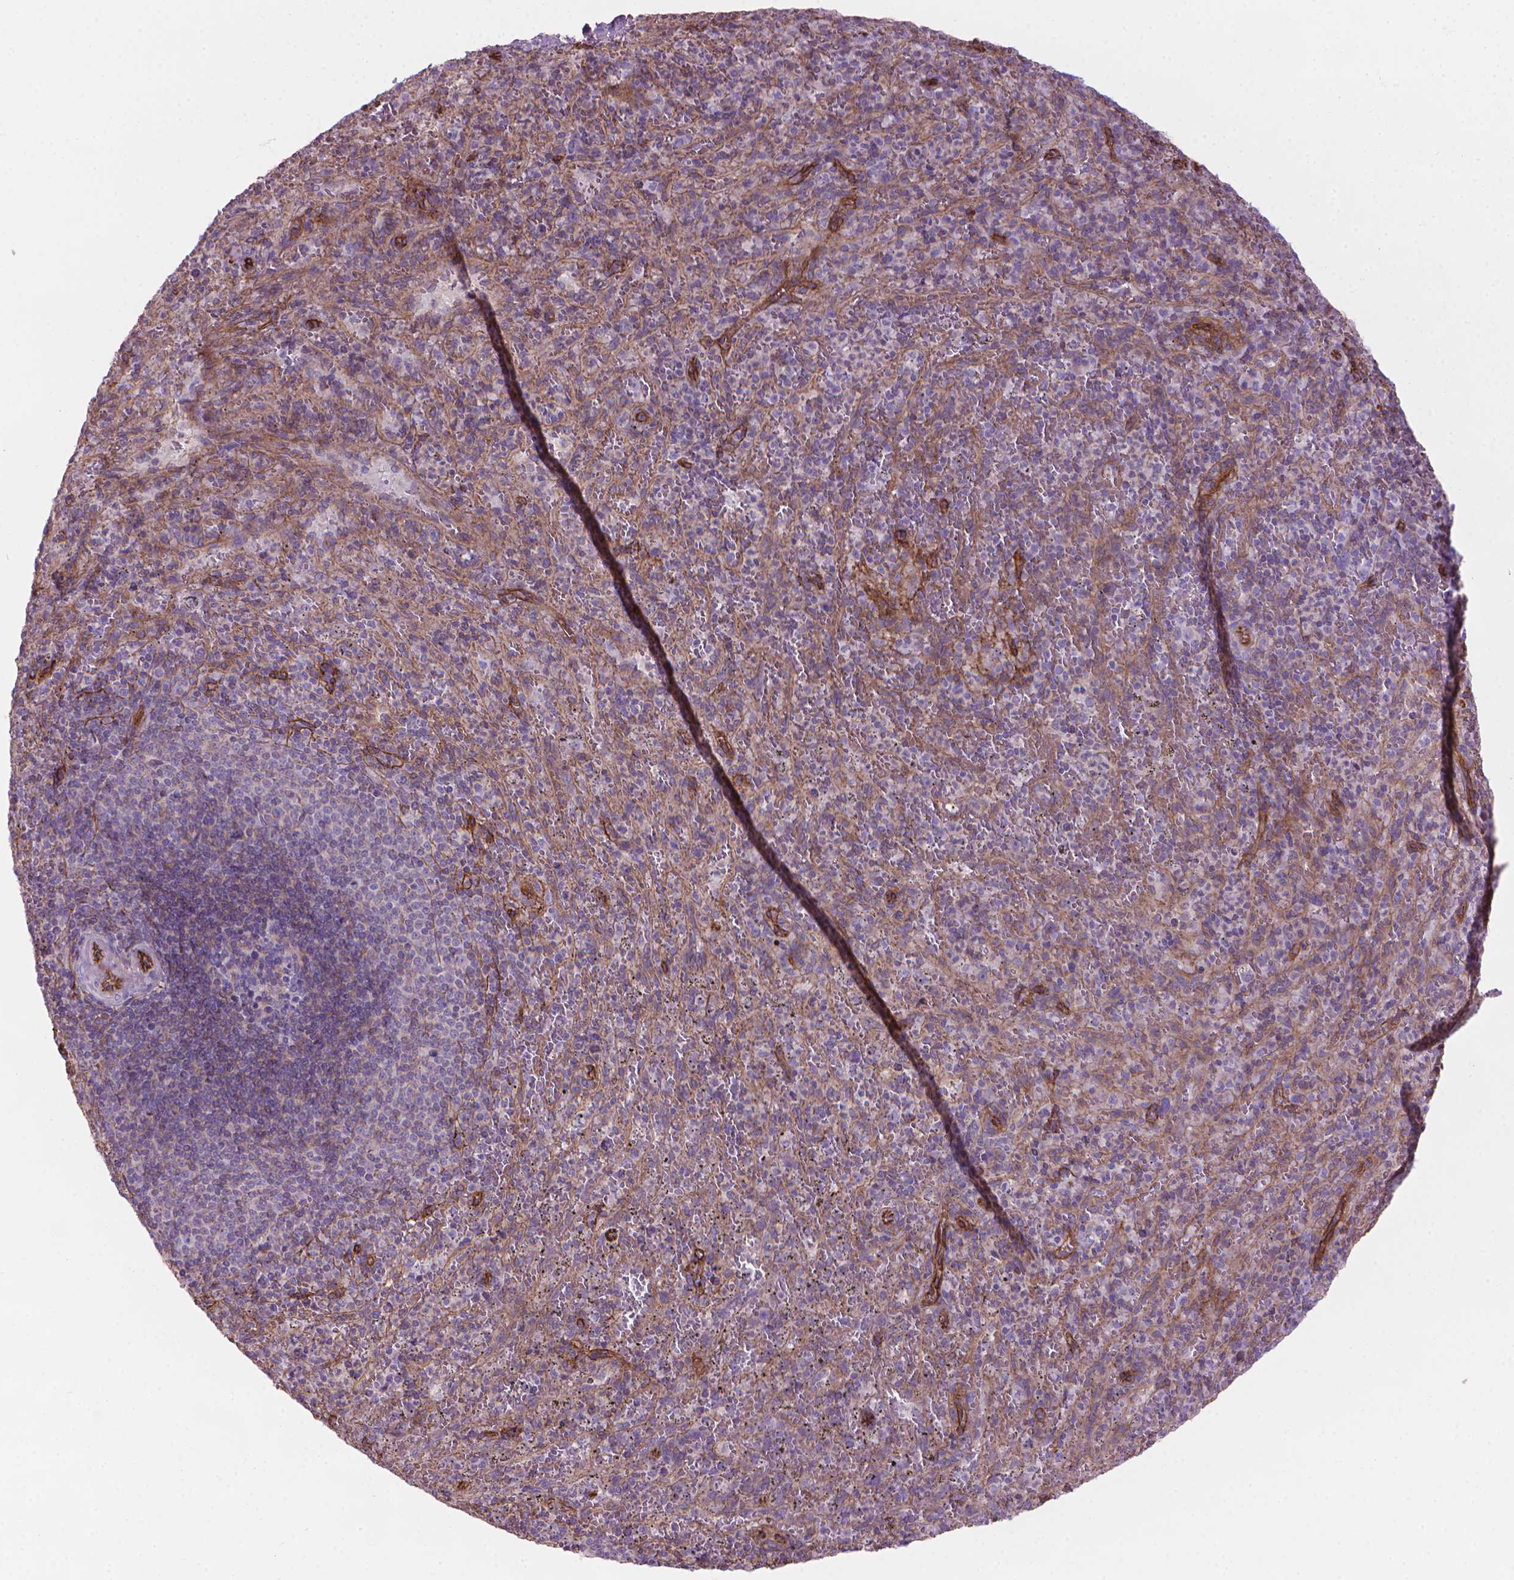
{"staining": {"intensity": "negative", "quantity": "none", "location": "none"}, "tissue": "spleen", "cell_type": "Cells in red pulp", "image_type": "normal", "snomed": [{"axis": "morphology", "description": "Normal tissue, NOS"}, {"axis": "topography", "description": "Spleen"}], "caption": "Spleen was stained to show a protein in brown. There is no significant expression in cells in red pulp. (DAB immunohistochemistry with hematoxylin counter stain).", "gene": "TENT5A", "patient": {"sex": "male", "age": 57}}